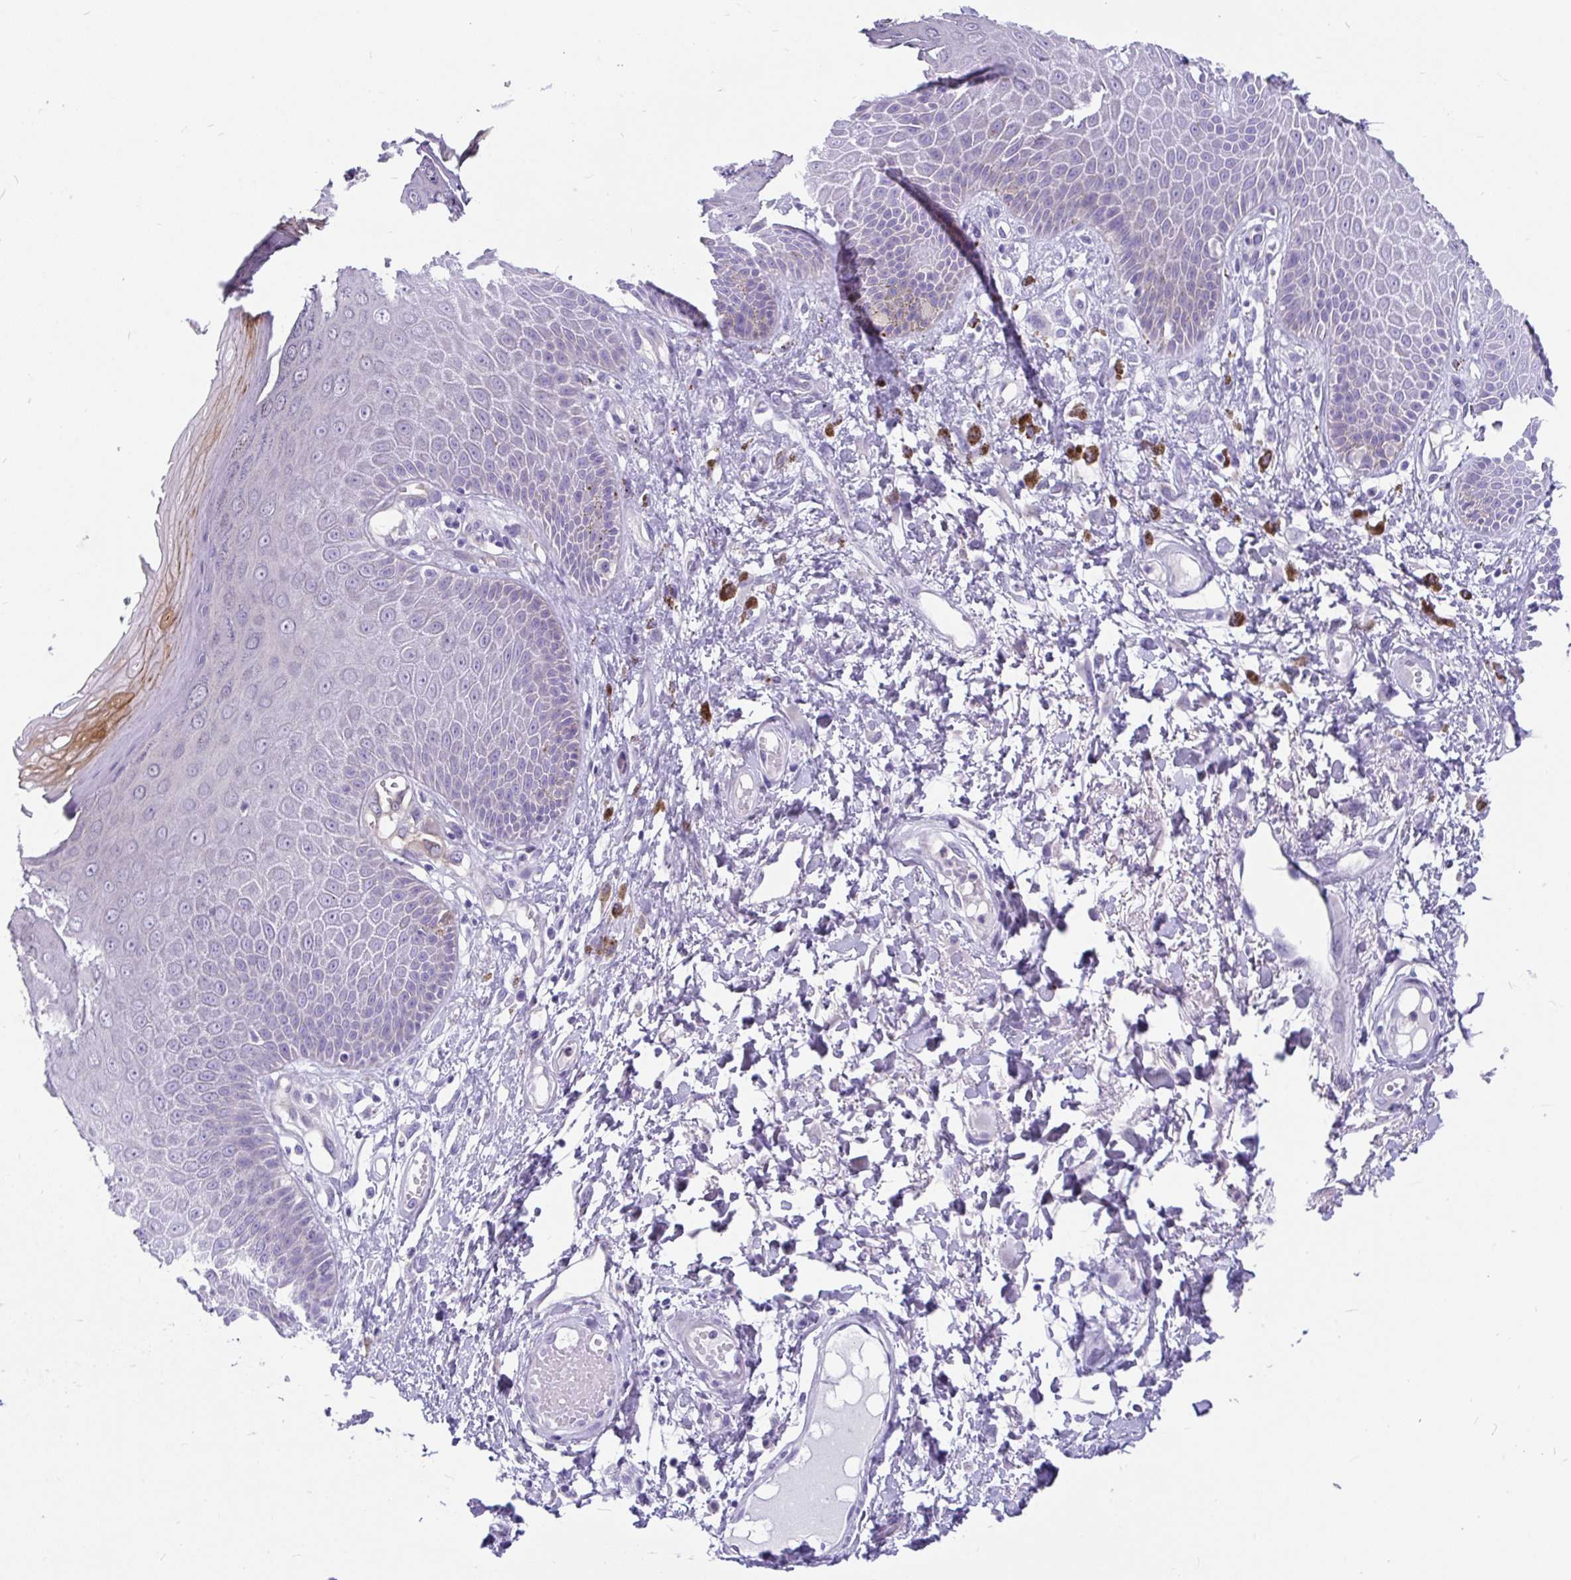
{"staining": {"intensity": "weak", "quantity": "<25%", "location": "cytoplasmic/membranous"}, "tissue": "skin", "cell_type": "Epidermal cells", "image_type": "normal", "snomed": [{"axis": "morphology", "description": "Normal tissue, NOS"}, {"axis": "topography", "description": "Anal"}, {"axis": "topography", "description": "Peripheral nerve tissue"}], "caption": "DAB (3,3'-diaminobenzidine) immunohistochemical staining of normal skin displays no significant positivity in epidermal cells. (DAB (3,3'-diaminobenzidine) immunohistochemistry (IHC), high magnification).", "gene": "KIAA2013", "patient": {"sex": "male", "age": 78}}